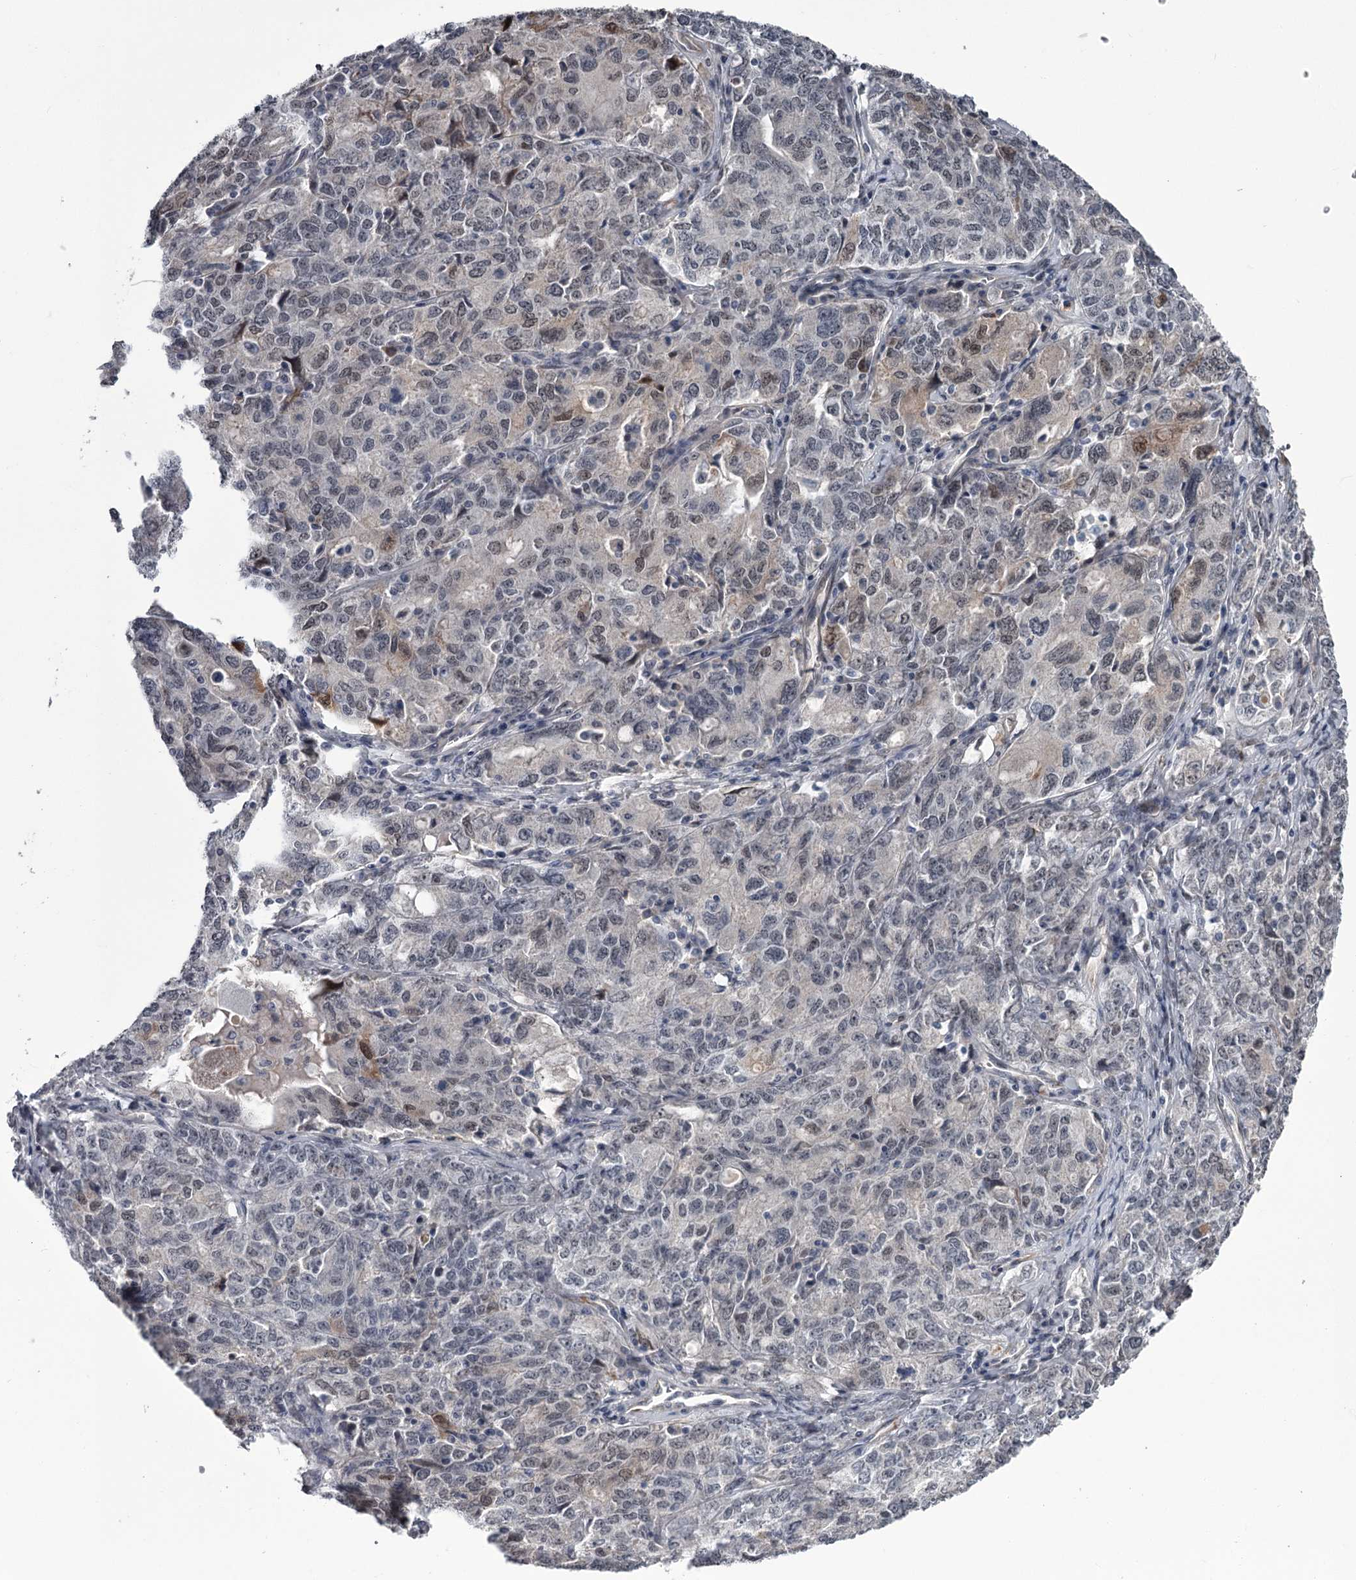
{"staining": {"intensity": "weak", "quantity": "<25%", "location": "nuclear"}, "tissue": "ovarian cancer", "cell_type": "Tumor cells", "image_type": "cancer", "snomed": [{"axis": "morphology", "description": "Carcinoma, endometroid"}, {"axis": "topography", "description": "Ovary"}], "caption": "Tumor cells are negative for brown protein staining in ovarian cancer.", "gene": "PRPF40B", "patient": {"sex": "female", "age": 62}}